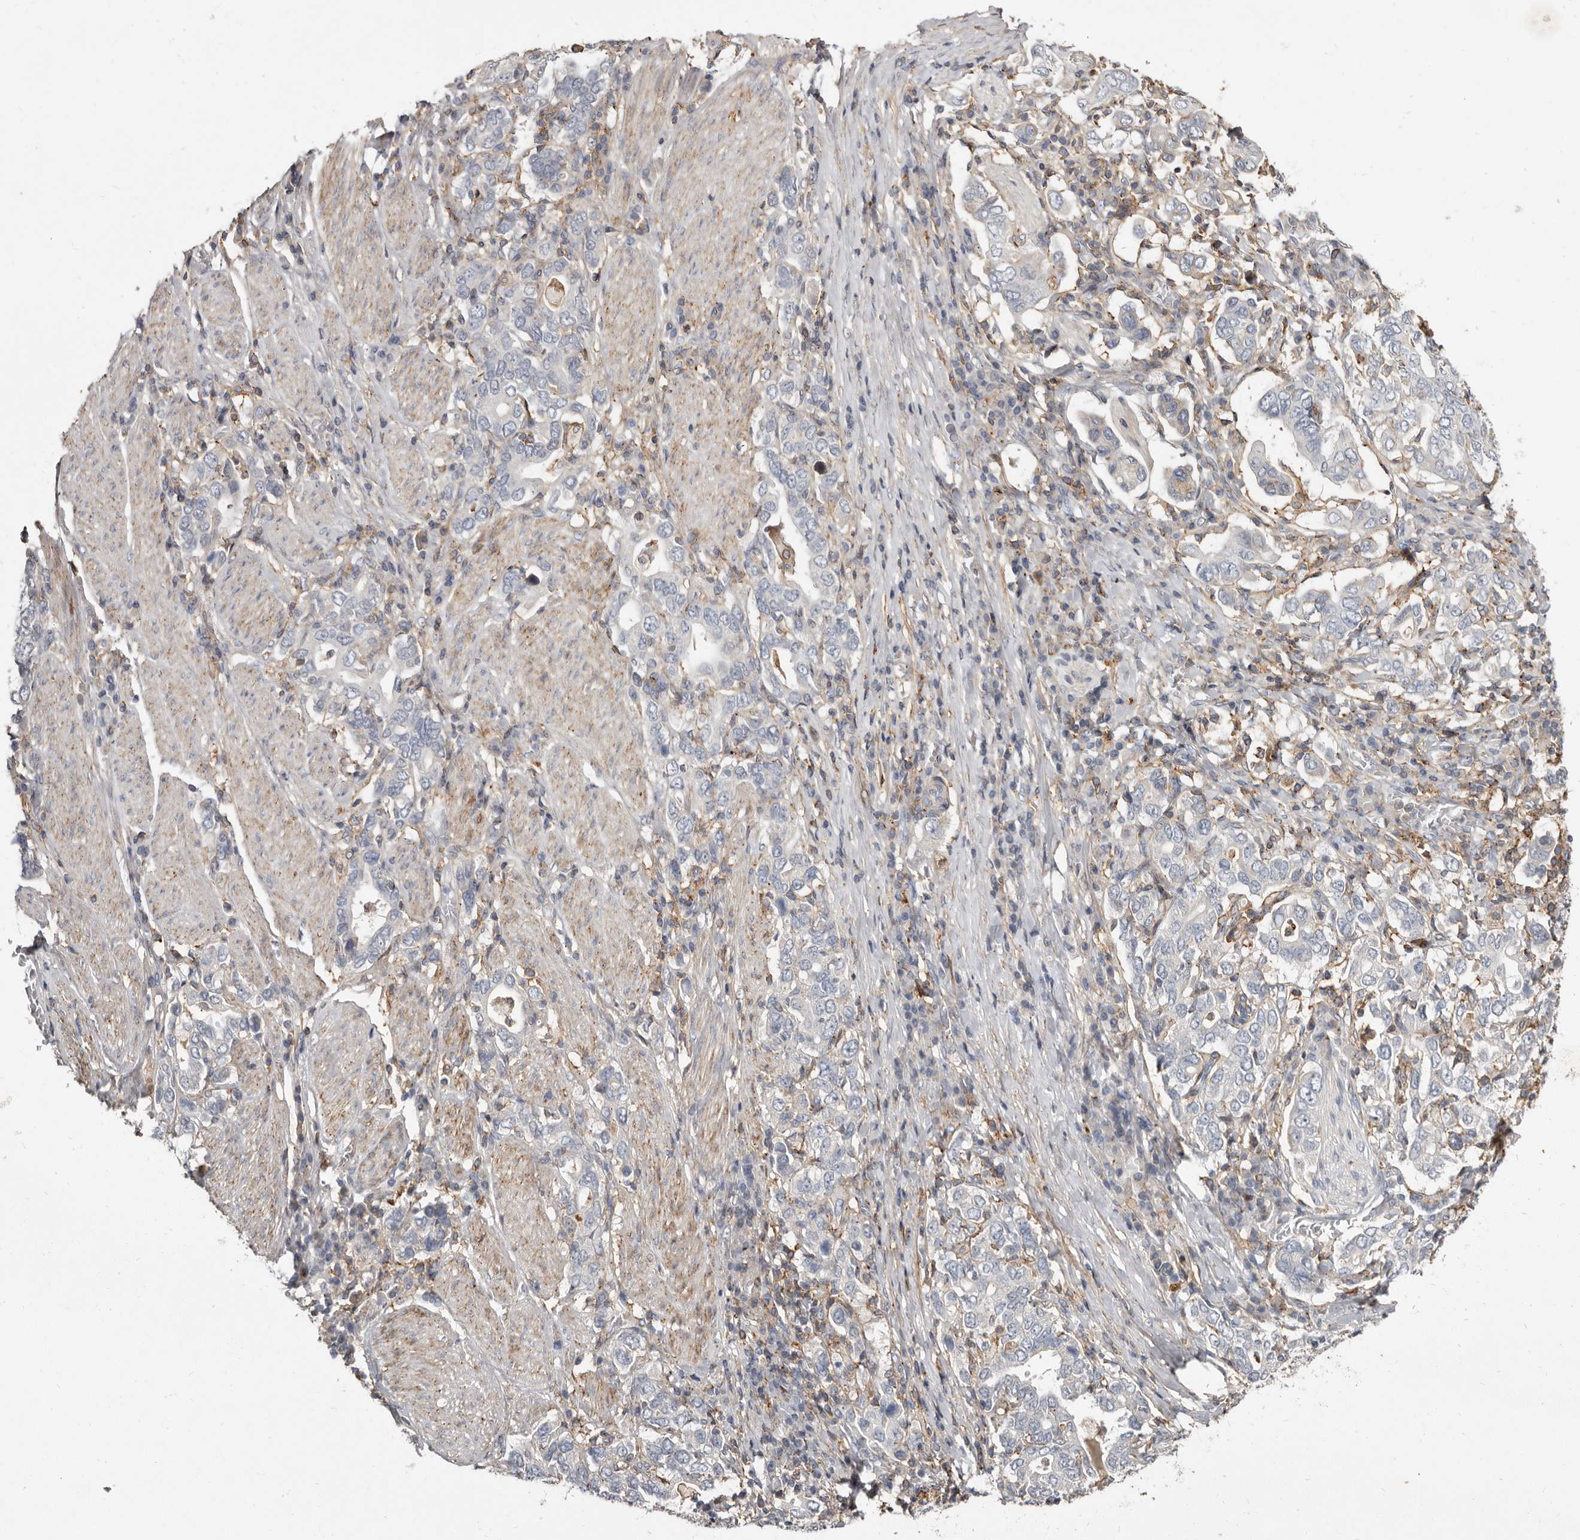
{"staining": {"intensity": "negative", "quantity": "none", "location": "none"}, "tissue": "stomach cancer", "cell_type": "Tumor cells", "image_type": "cancer", "snomed": [{"axis": "morphology", "description": "Adenocarcinoma, NOS"}, {"axis": "topography", "description": "Stomach, upper"}], "caption": "DAB immunohistochemical staining of adenocarcinoma (stomach) reveals no significant staining in tumor cells.", "gene": "KIF26B", "patient": {"sex": "male", "age": 62}}